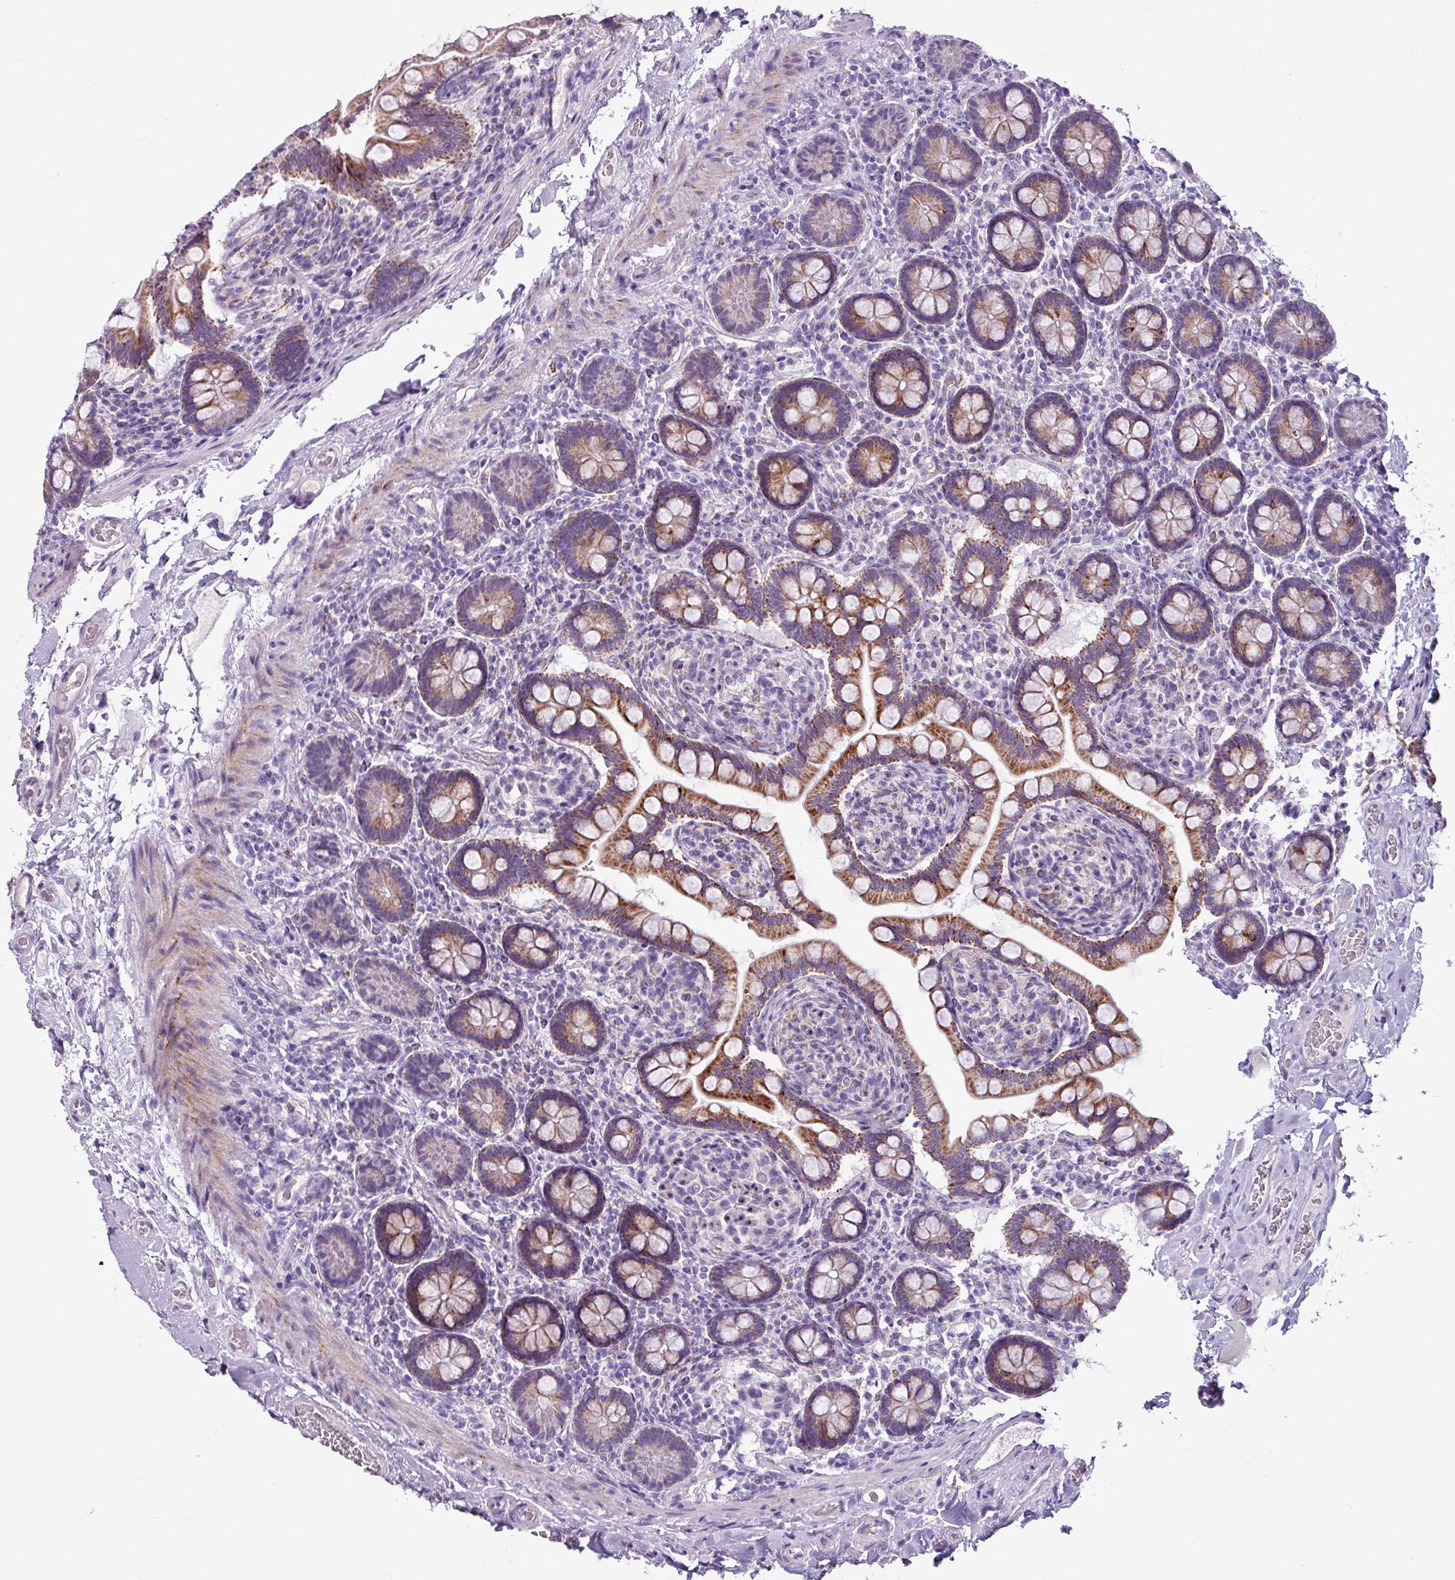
{"staining": {"intensity": "strong", "quantity": ">75%", "location": "cytoplasmic/membranous"}, "tissue": "small intestine", "cell_type": "Glandular cells", "image_type": "normal", "snomed": [{"axis": "morphology", "description": "Normal tissue, NOS"}, {"axis": "topography", "description": "Small intestine"}], "caption": "Brown immunohistochemical staining in benign small intestine demonstrates strong cytoplasmic/membranous expression in about >75% of glandular cells. (brown staining indicates protein expression, while blue staining denotes nuclei).", "gene": "ZNF667", "patient": {"sex": "female", "age": 64}}